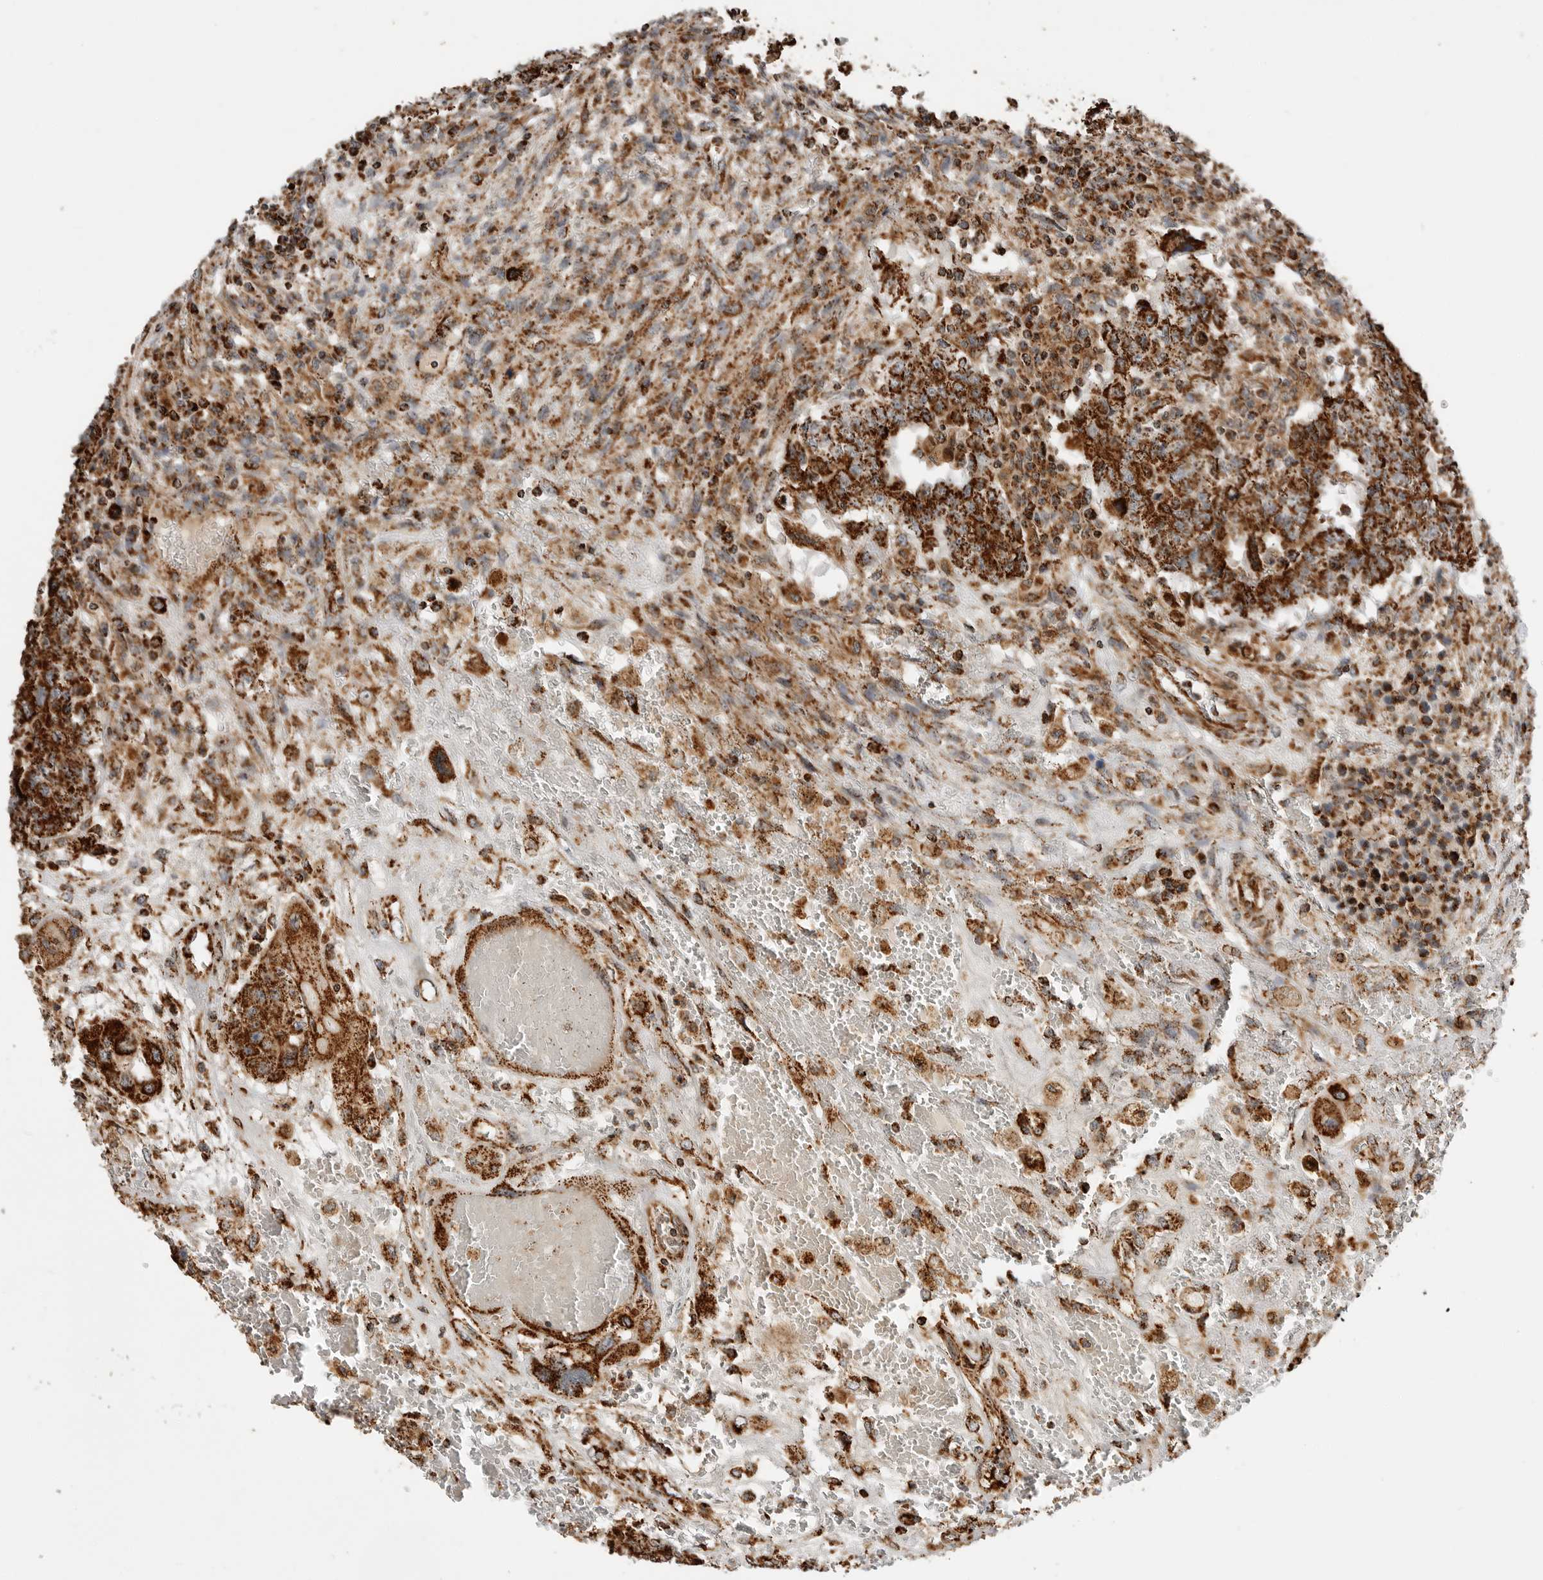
{"staining": {"intensity": "strong", "quantity": ">75%", "location": "cytoplasmic/membranous"}, "tissue": "testis cancer", "cell_type": "Tumor cells", "image_type": "cancer", "snomed": [{"axis": "morphology", "description": "Carcinoma, Embryonal, NOS"}, {"axis": "topography", "description": "Testis"}], "caption": "This photomicrograph displays immunohistochemistry (IHC) staining of human embryonal carcinoma (testis), with high strong cytoplasmic/membranous staining in about >75% of tumor cells.", "gene": "BMP2K", "patient": {"sex": "male", "age": 26}}